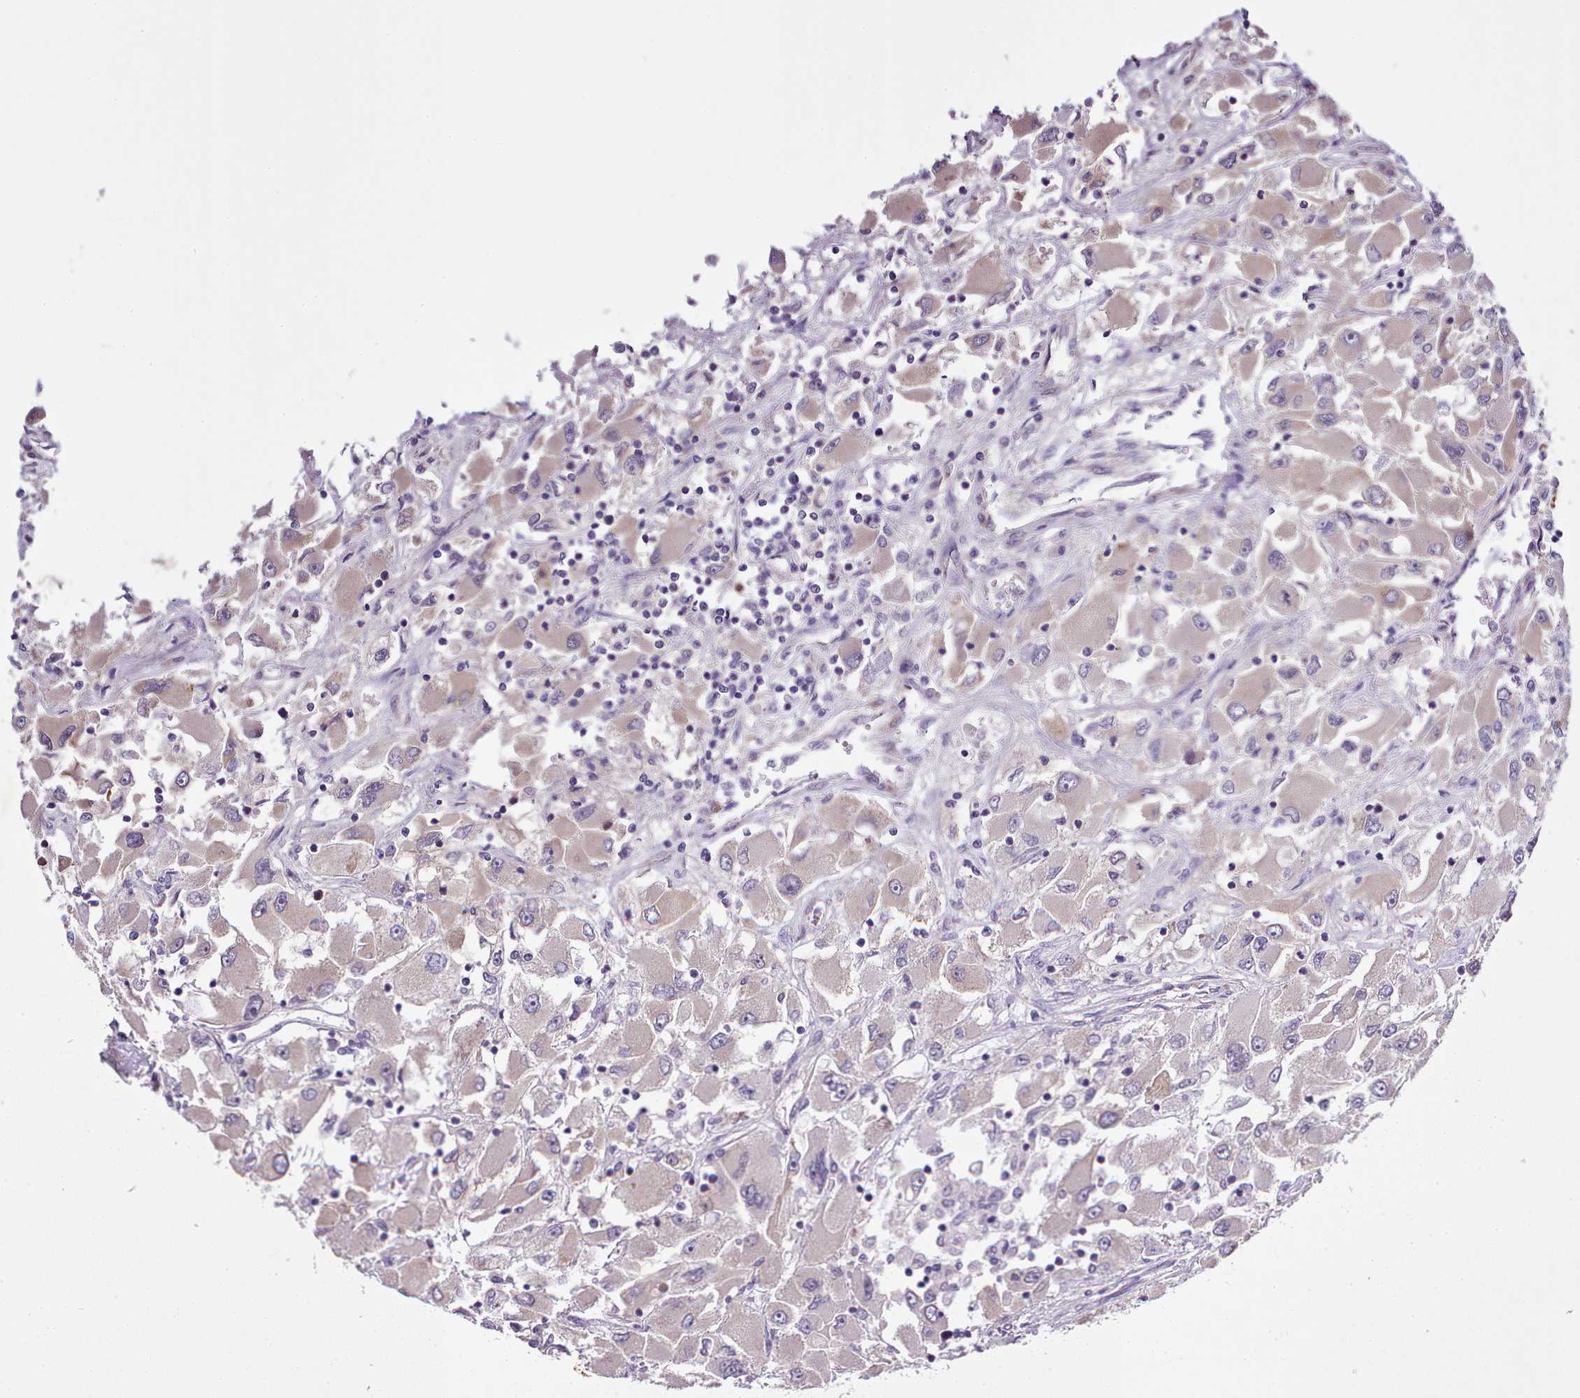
{"staining": {"intensity": "weak", "quantity": "<25%", "location": "cytoplasmic/membranous"}, "tissue": "renal cancer", "cell_type": "Tumor cells", "image_type": "cancer", "snomed": [{"axis": "morphology", "description": "Adenocarcinoma, NOS"}, {"axis": "topography", "description": "Kidney"}], "caption": "Protein analysis of renal cancer (adenocarcinoma) exhibits no significant positivity in tumor cells. Brightfield microscopy of immunohistochemistry stained with DAB (brown) and hematoxylin (blue), captured at high magnification.", "gene": "SETX", "patient": {"sex": "female", "age": 52}}